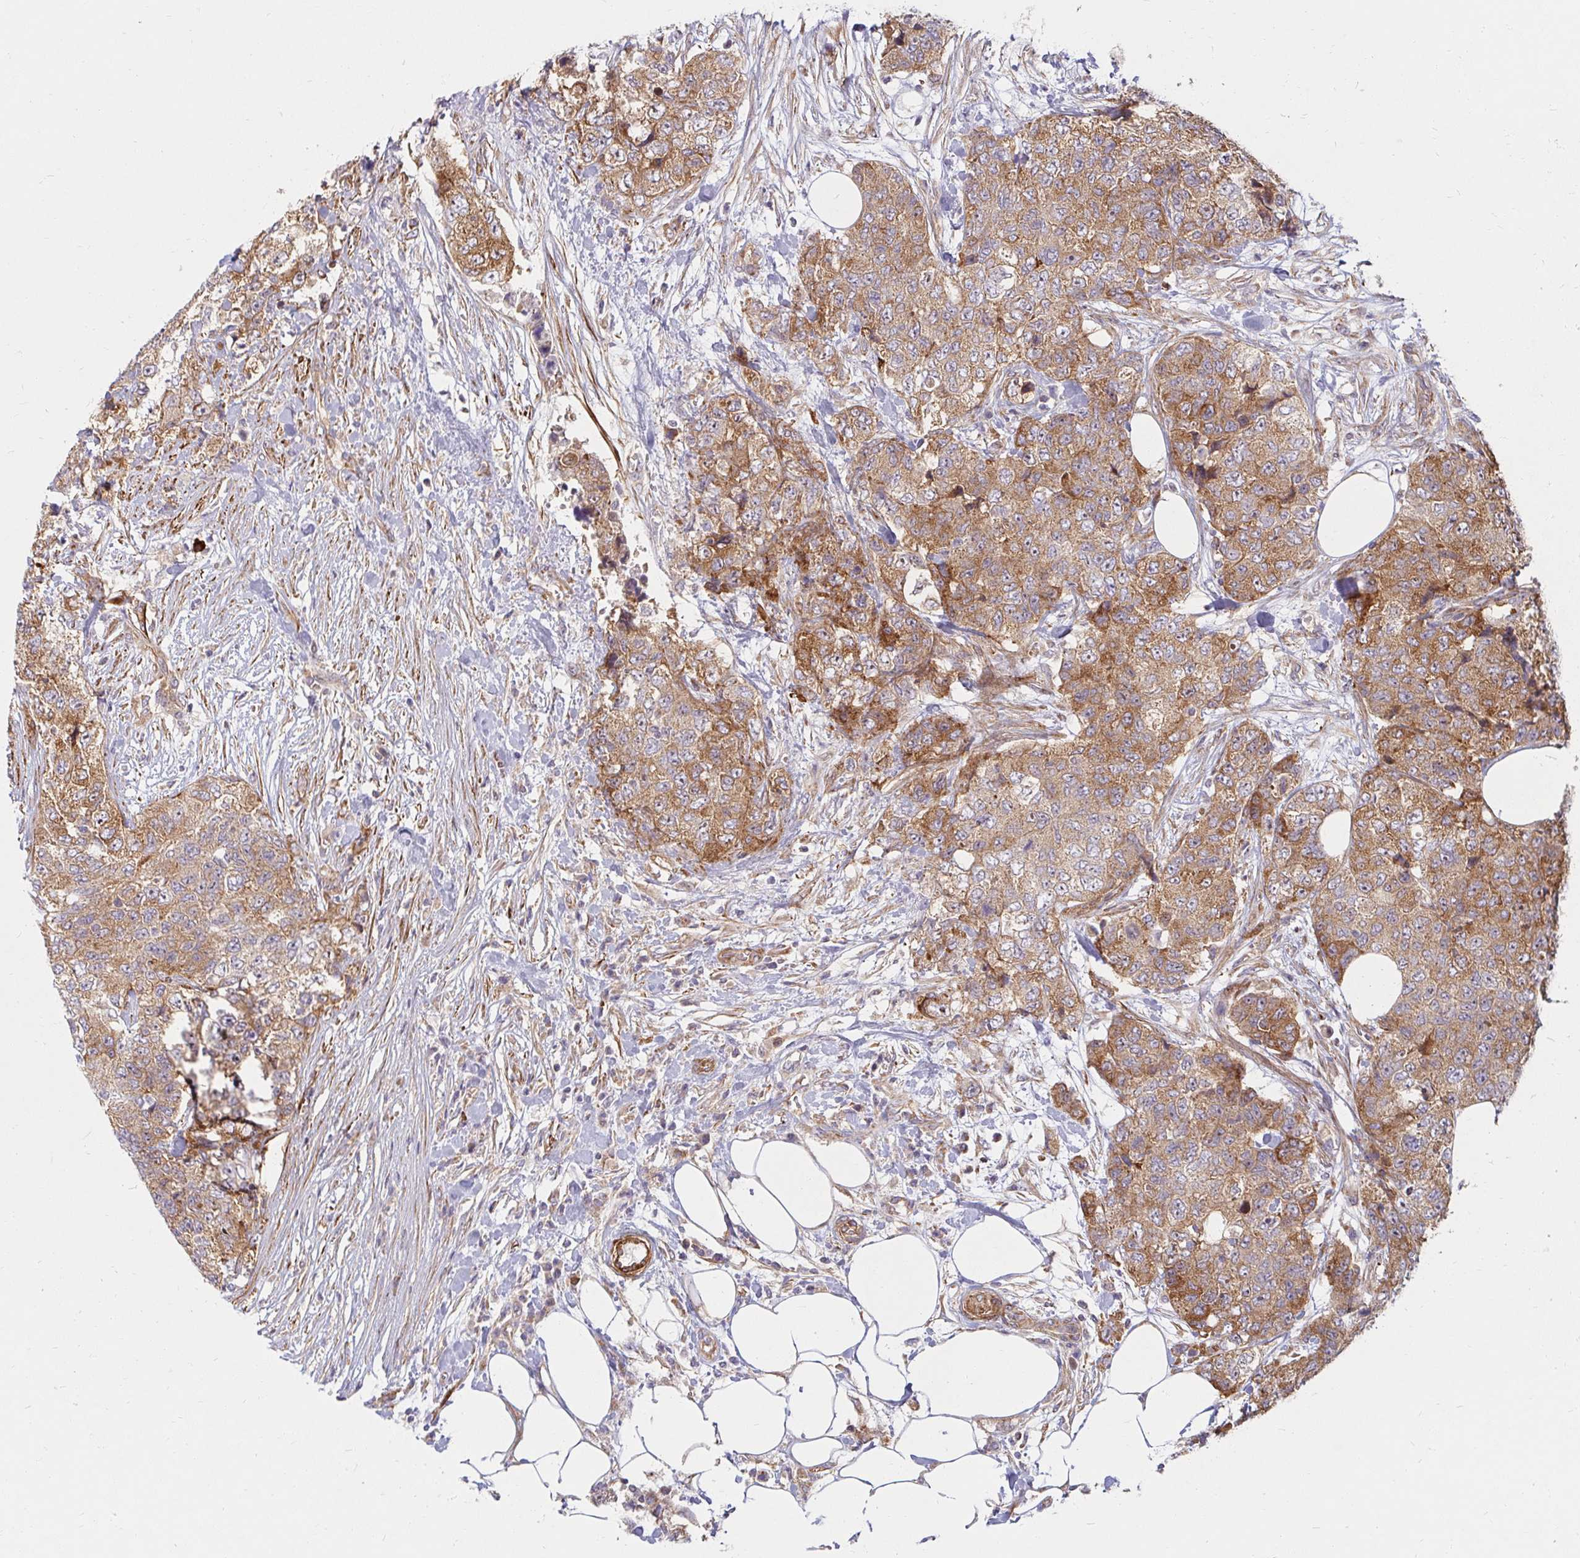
{"staining": {"intensity": "moderate", "quantity": ">75%", "location": "cytoplasmic/membranous"}, "tissue": "urothelial cancer", "cell_type": "Tumor cells", "image_type": "cancer", "snomed": [{"axis": "morphology", "description": "Urothelial carcinoma, High grade"}, {"axis": "topography", "description": "Urinary bladder"}], "caption": "IHC micrograph of human high-grade urothelial carcinoma stained for a protein (brown), which exhibits medium levels of moderate cytoplasmic/membranous expression in about >75% of tumor cells.", "gene": "BTF3", "patient": {"sex": "female", "age": 78}}